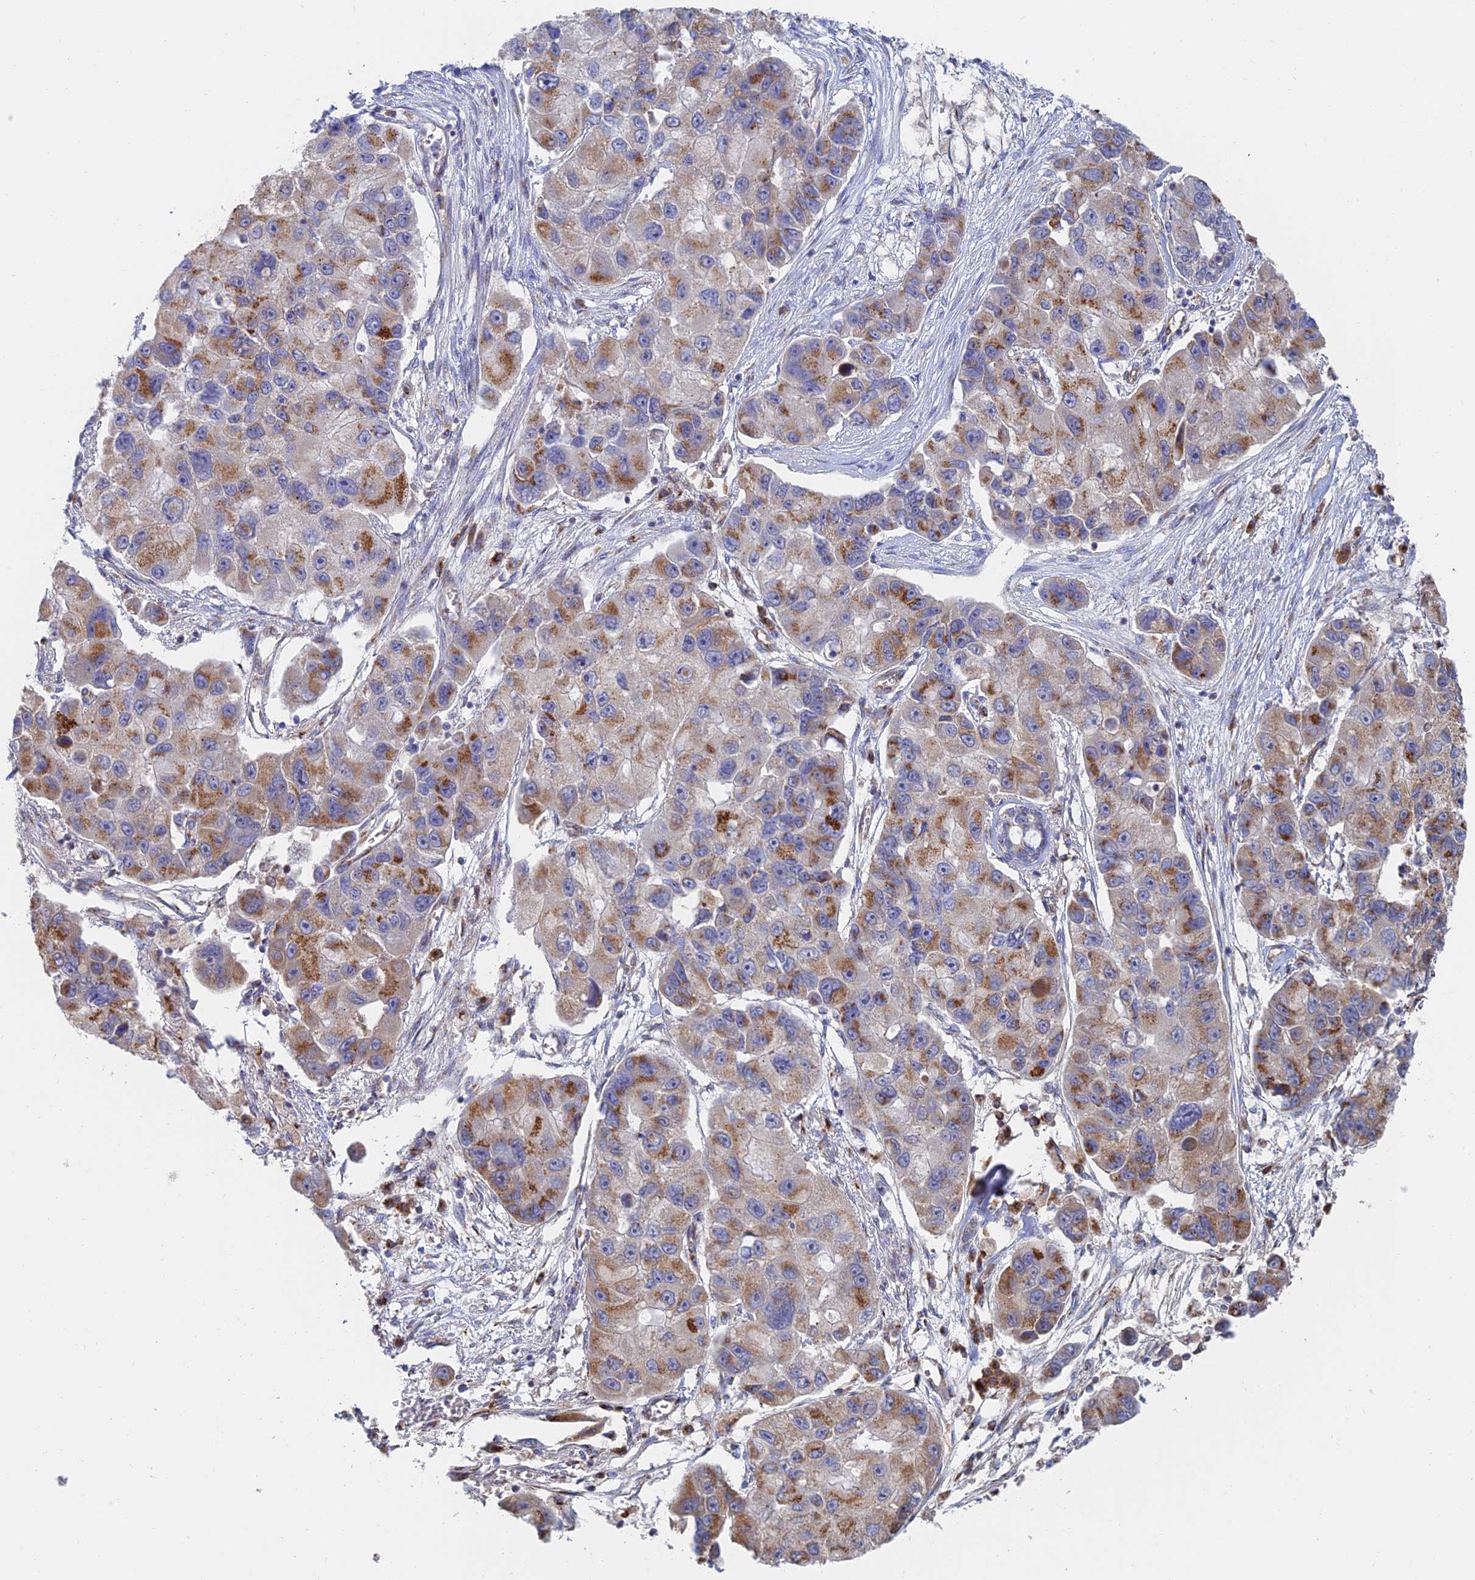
{"staining": {"intensity": "moderate", "quantity": ">75%", "location": "cytoplasmic/membranous"}, "tissue": "lung cancer", "cell_type": "Tumor cells", "image_type": "cancer", "snomed": [{"axis": "morphology", "description": "Adenocarcinoma, NOS"}, {"axis": "topography", "description": "Lung"}], "caption": "Tumor cells demonstrate medium levels of moderate cytoplasmic/membranous expression in approximately >75% of cells in lung adenocarcinoma.", "gene": "HS2ST1", "patient": {"sex": "female", "age": 54}}